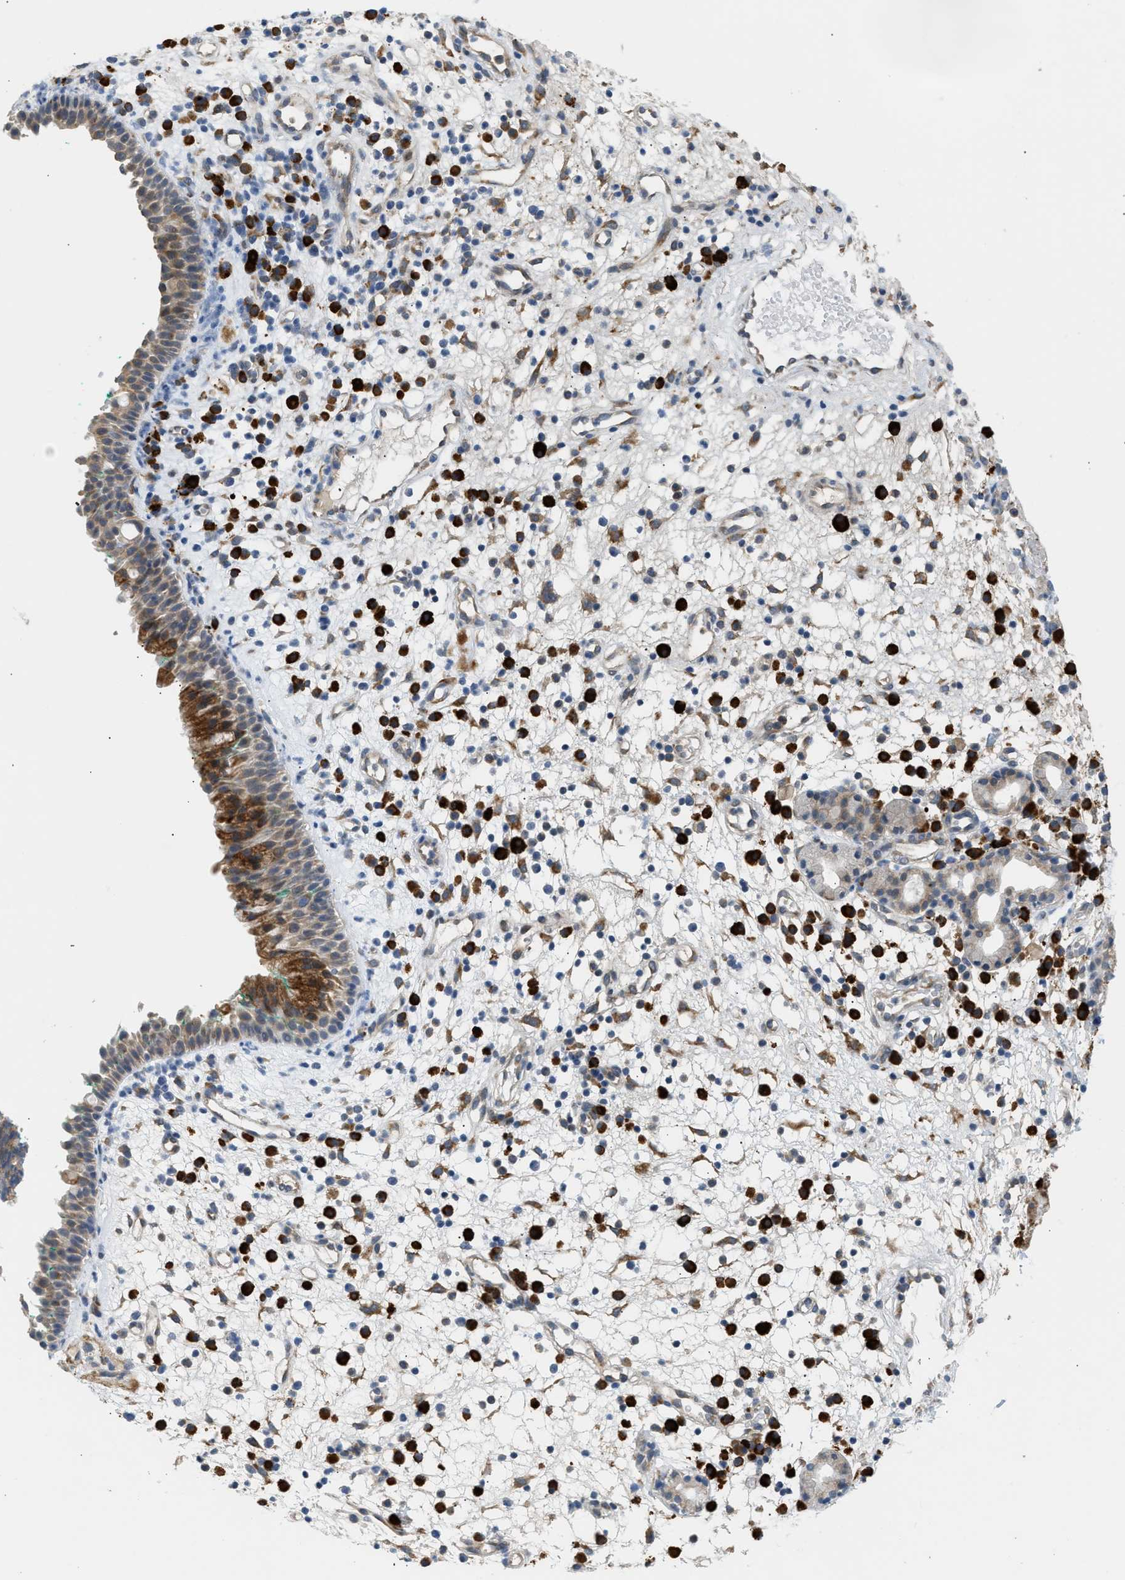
{"staining": {"intensity": "moderate", "quantity": "25%-75%", "location": "cytoplasmic/membranous"}, "tissue": "nasopharynx", "cell_type": "Respiratory epithelial cells", "image_type": "normal", "snomed": [{"axis": "morphology", "description": "Normal tissue, NOS"}, {"axis": "morphology", "description": "Basal cell carcinoma"}, {"axis": "topography", "description": "Cartilage tissue"}, {"axis": "topography", "description": "Nasopharynx"}, {"axis": "topography", "description": "Oral tissue"}], "caption": "IHC (DAB (3,3'-diaminobenzidine)) staining of normal nasopharynx reveals moderate cytoplasmic/membranous protein positivity in approximately 25%-75% of respiratory epithelial cells.", "gene": "KCNC2", "patient": {"sex": "female", "age": 77}}